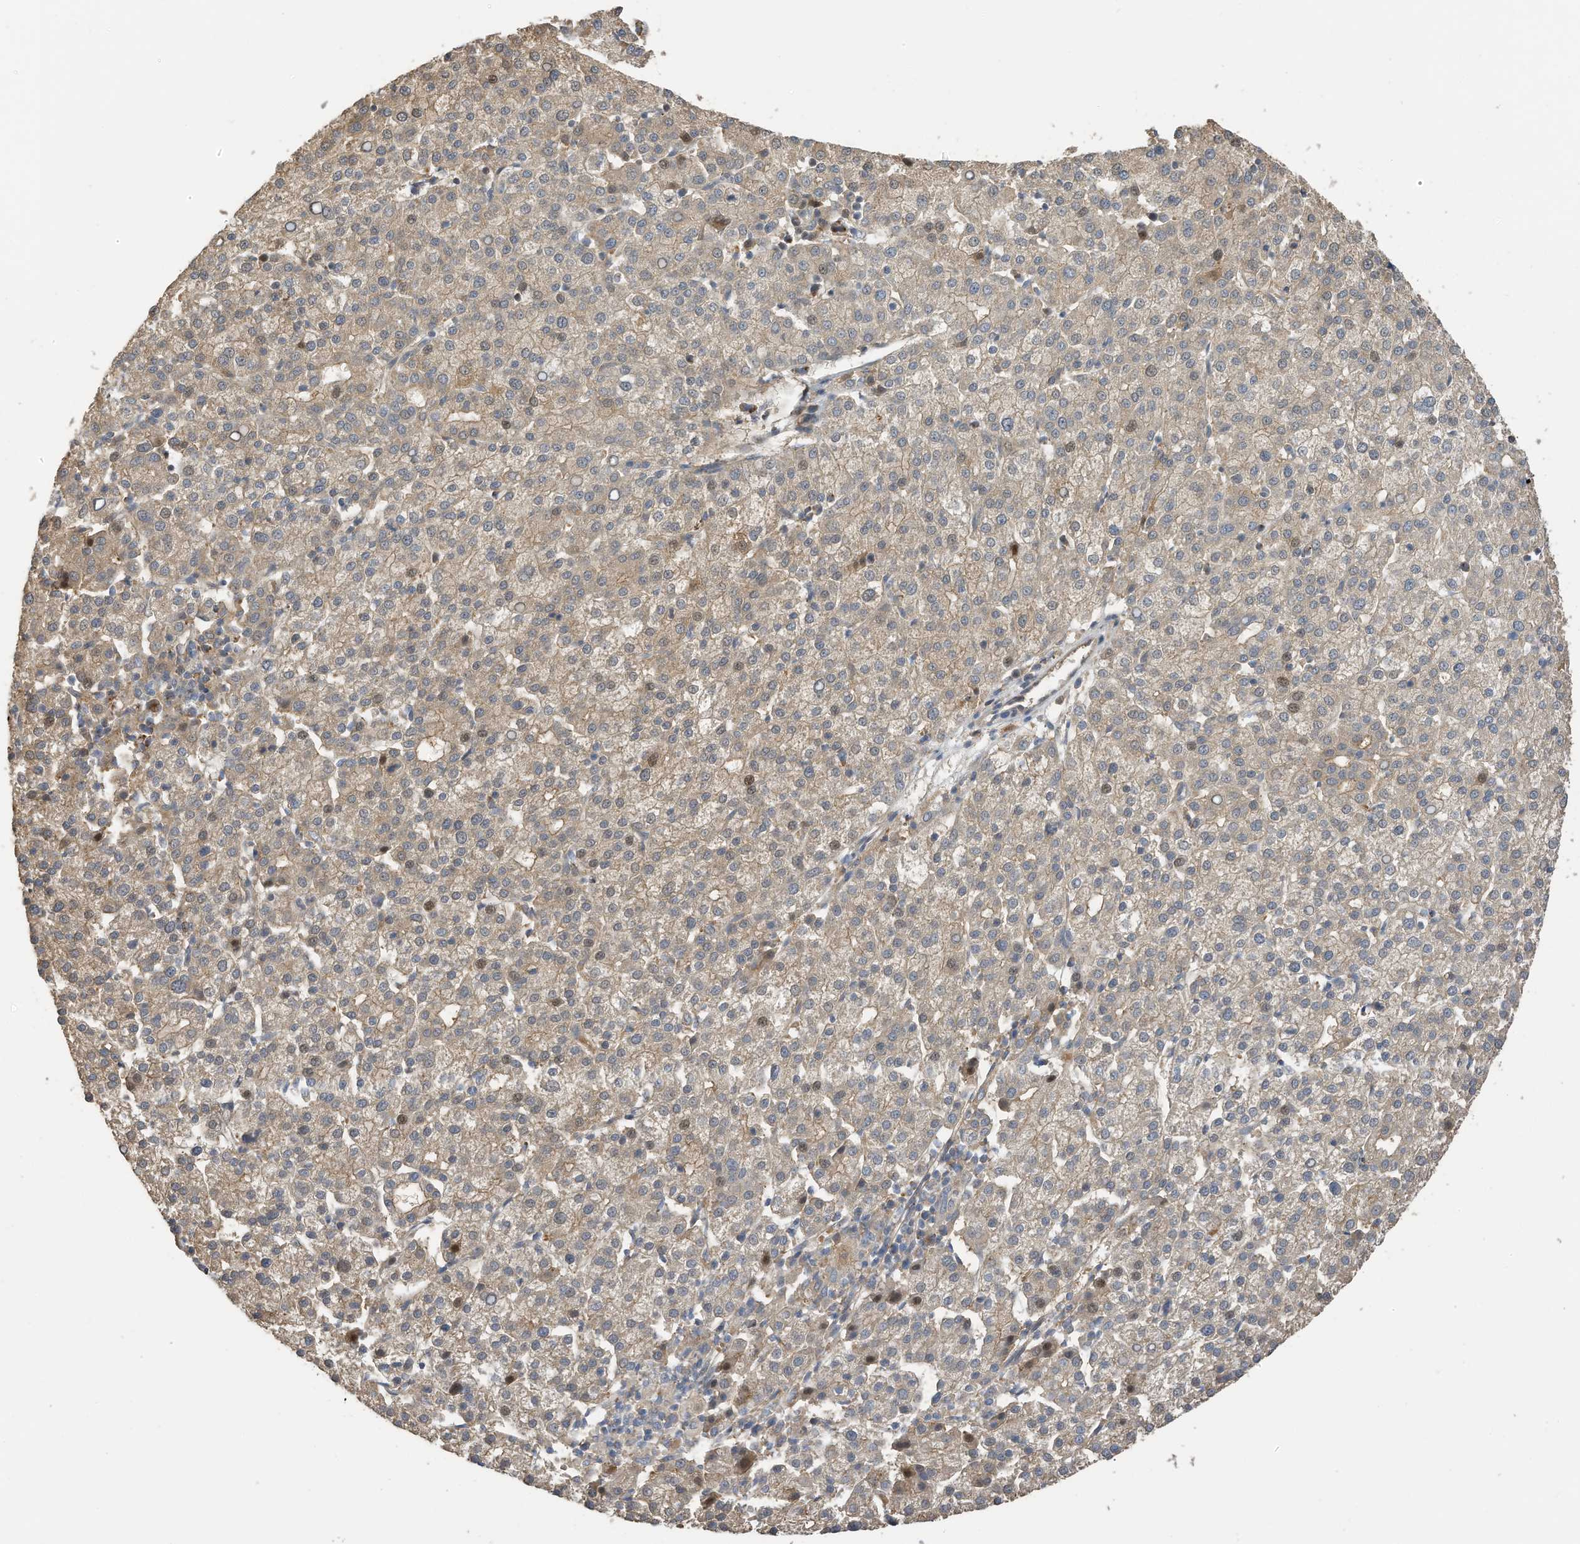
{"staining": {"intensity": "weak", "quantity": ">75%", "location": "cytoplasmic/membranous,nuclear"}, "tissue": "liver cancer", "cell_type": "Tumor cells", "image_type": "cancer", "snomed": [{"axis": "morphology", "description": "Carcinoma, Hepatocellular, NOS"}, {"axis": "topography", "description": "Liver"}], "caption": "A high-resolution micrograph shows immunohistochemistry staining of liver cancer, which shows weak cytoplasmic/membranous and nuclear staining in about >75% of tumor cells. (DAB (3,3'-diaminobenzidine) IHC with brightfield microscopy, high magnification).", "gene": "REC8", "patient": {"sex": "female", "age": 58}}